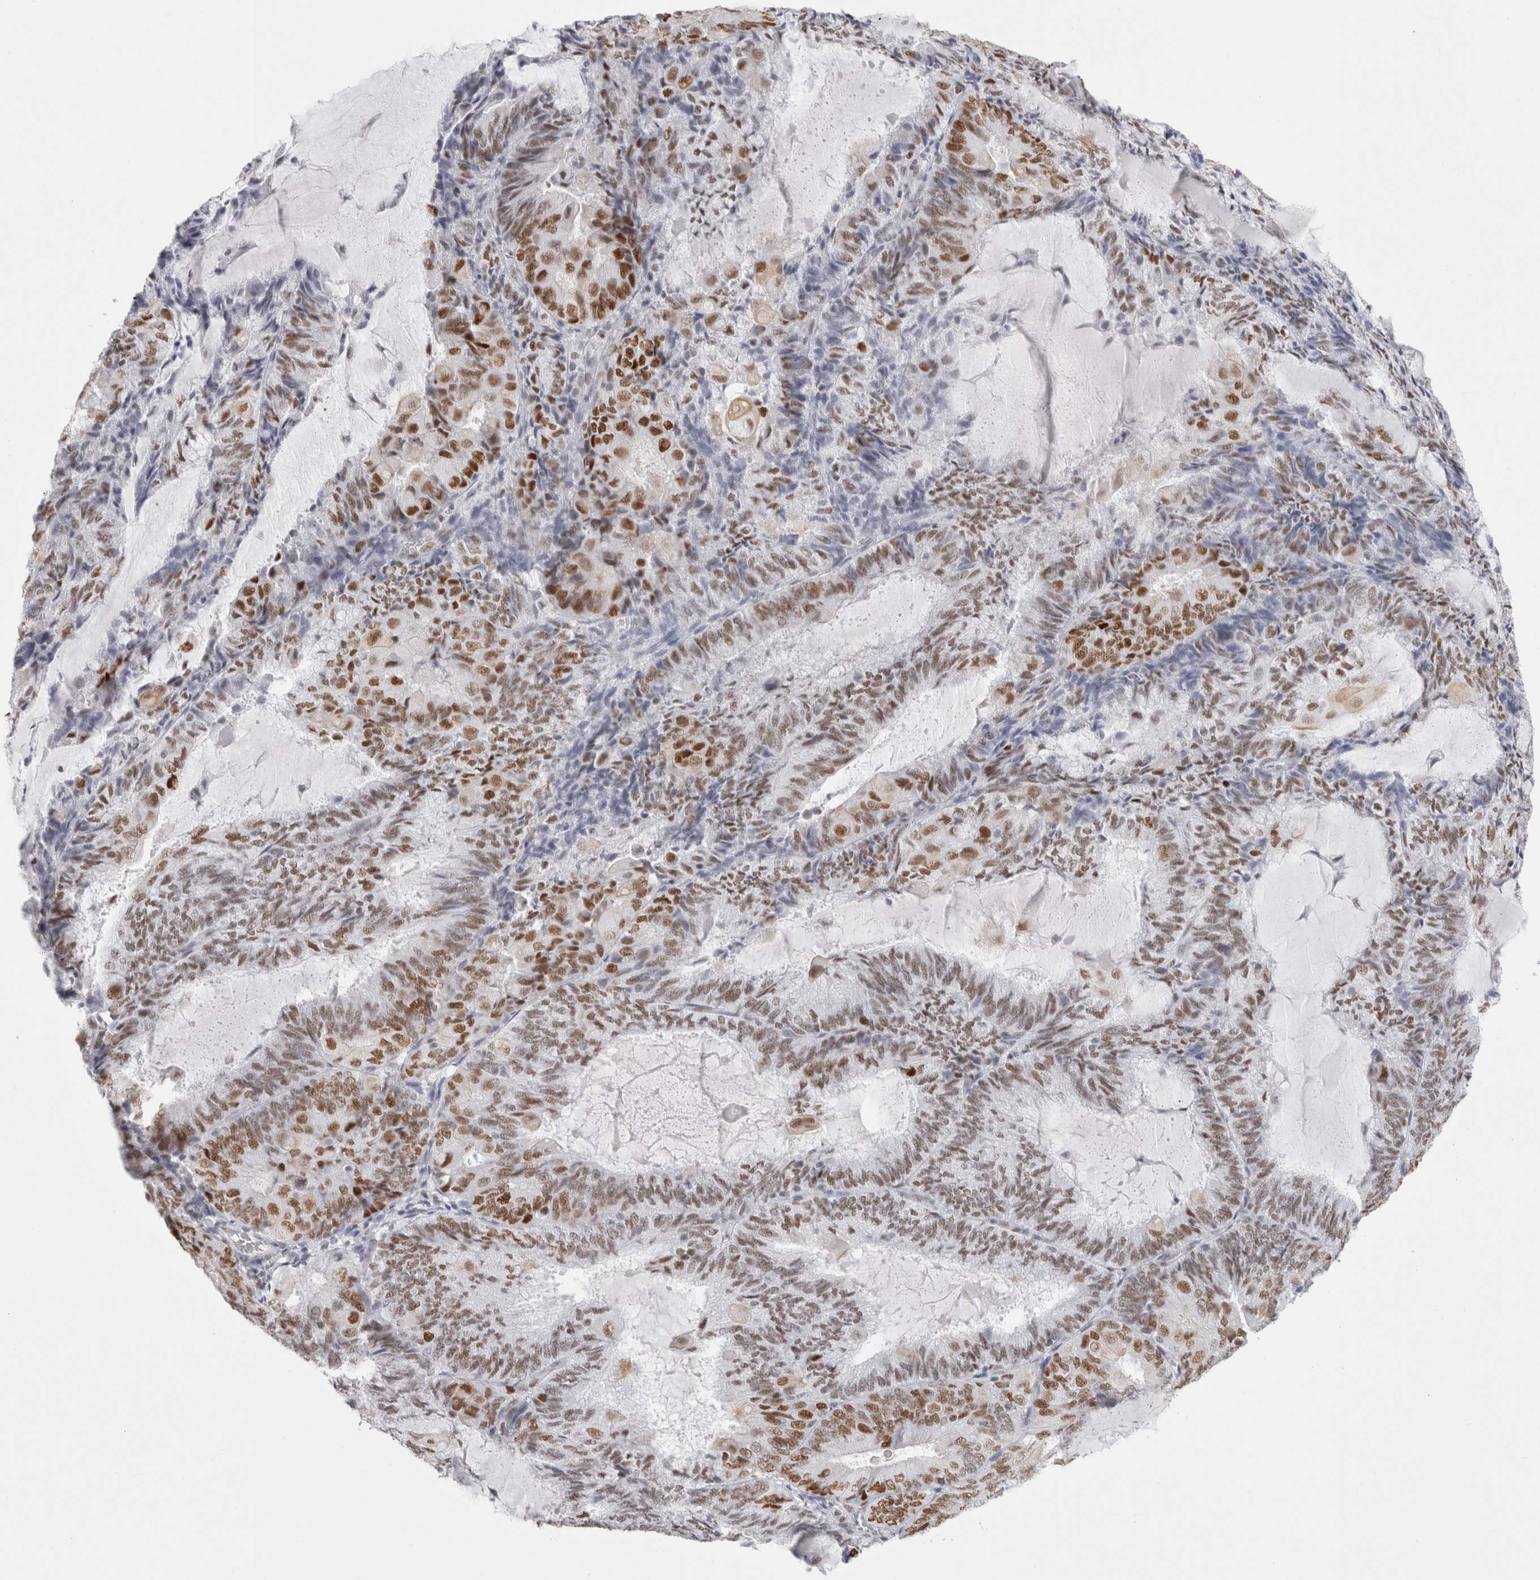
{"staining": {"intensity": "strong", "quantity": "25%-75%", "location": "nuclear"}, "tissue": "endometrial cancer", "cell_type": "Tumor cells", "image_type": "cancer", "snomed": [{"axis": "morphology", "description": "Adenocarcinoma, NOS"}, {"axis": "topography", "description": "Endometrium"}], "caption": "IHC of human adenocarcinoma (endometrial) reveals high levels of strong nuclear positivity in approximately 25%-75% of tumor cells. (DAB = brown stain, brightfield microscopy at high magnification).", "gene": "SMARCC1", "patient": {"sex": "female", "age": 81}}